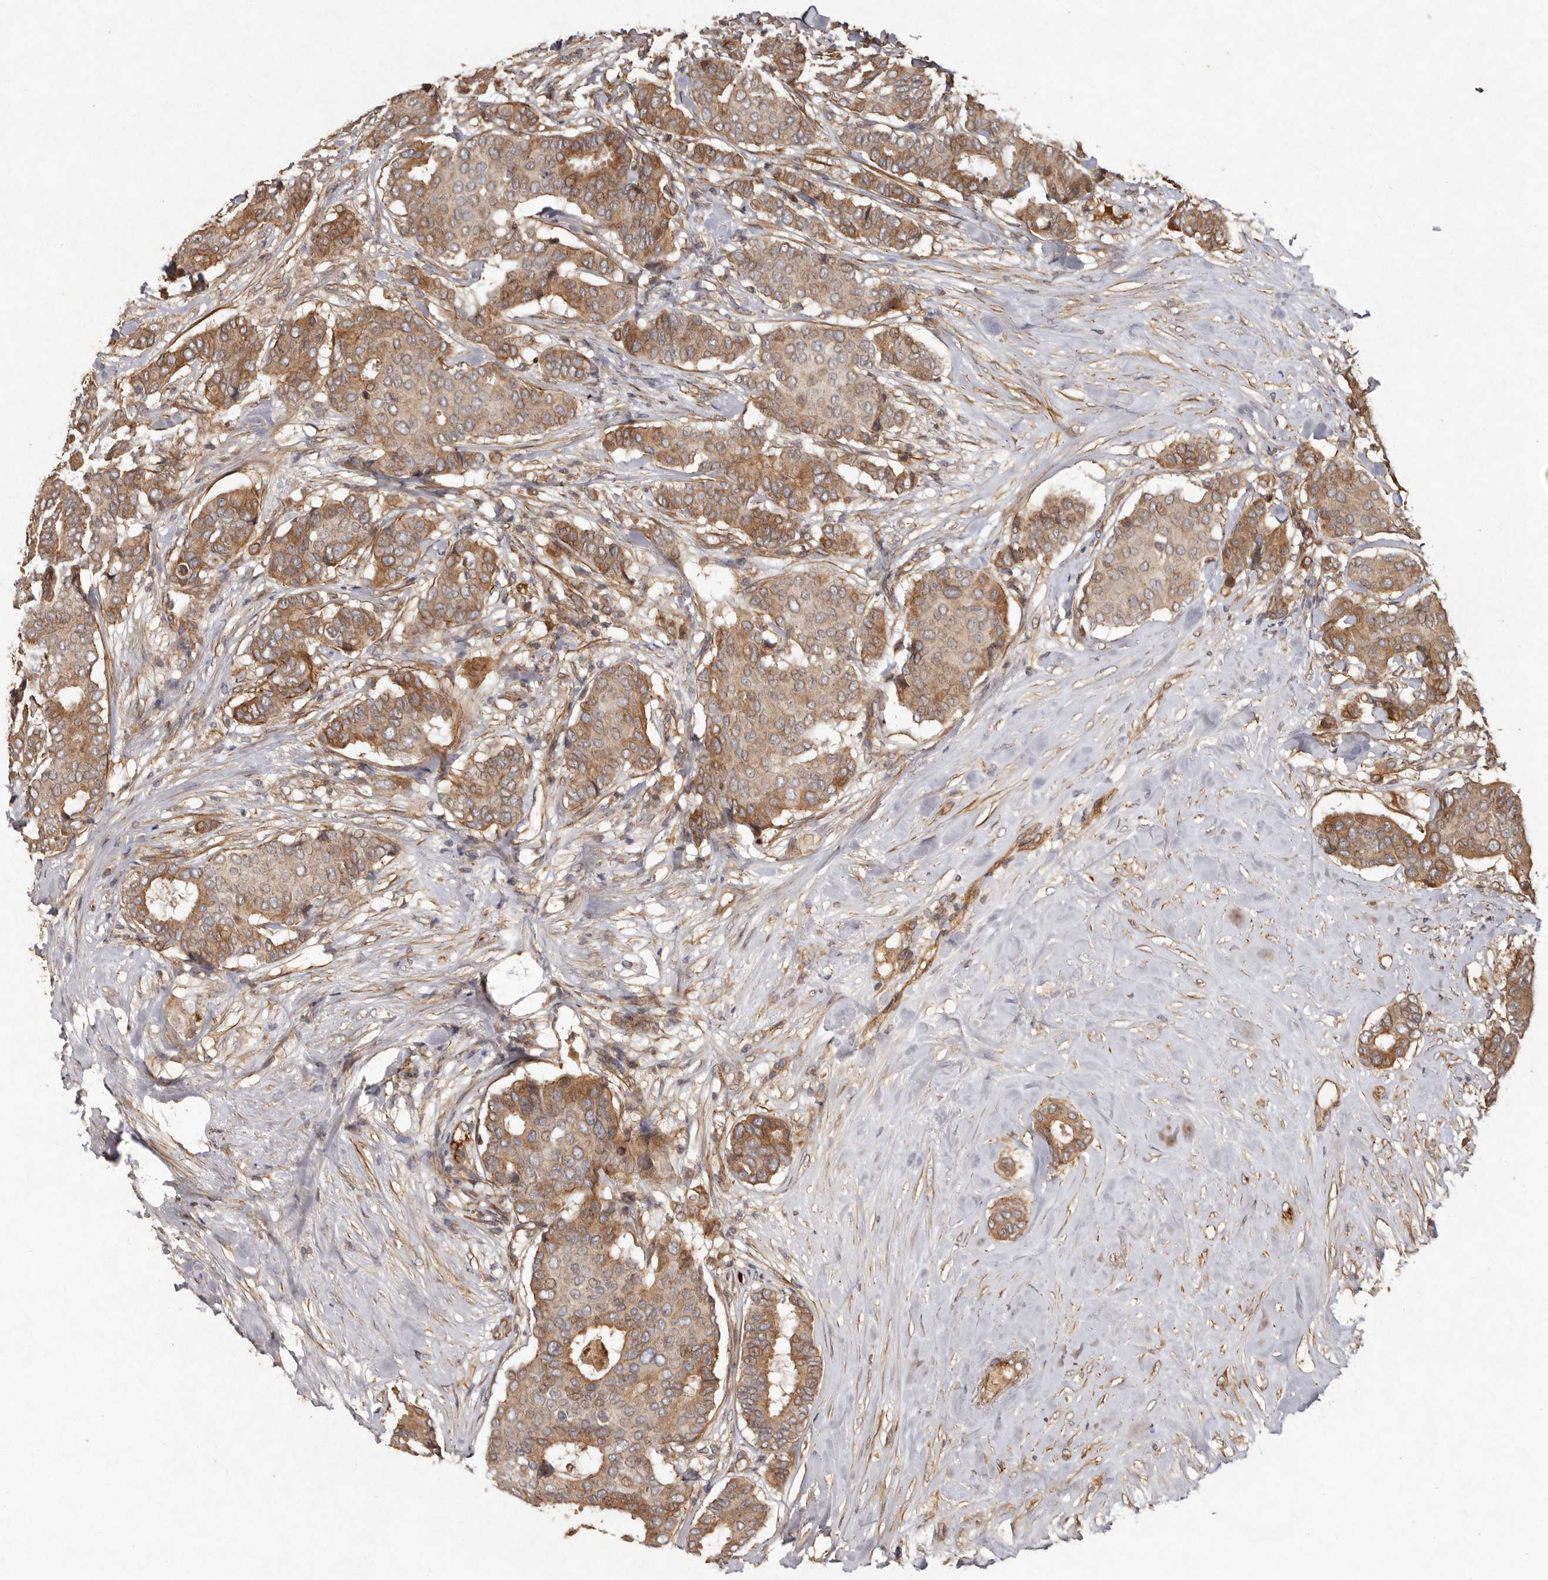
{"staining": {"intensity": "moderate", "quantity": ">75%", "location": "cytoplasmic/membranous"}, "tissue": "breast cancer", "cell_type": "Tumor cells", "image_type": "cancer", "snomed": [{"axis": "morphology", "description": "Duct carcinoma"}, {"axis": "topography", "description": "Breast"}], "caption": "Brown immunohistochemical staining in breast invasive ductal carcinoma shows moderate cytoplasmic/membranous positivity in about >75% of tumor cells.", "gene": "SEMA3A", "patient": {"sex": "female", "age": 75}}